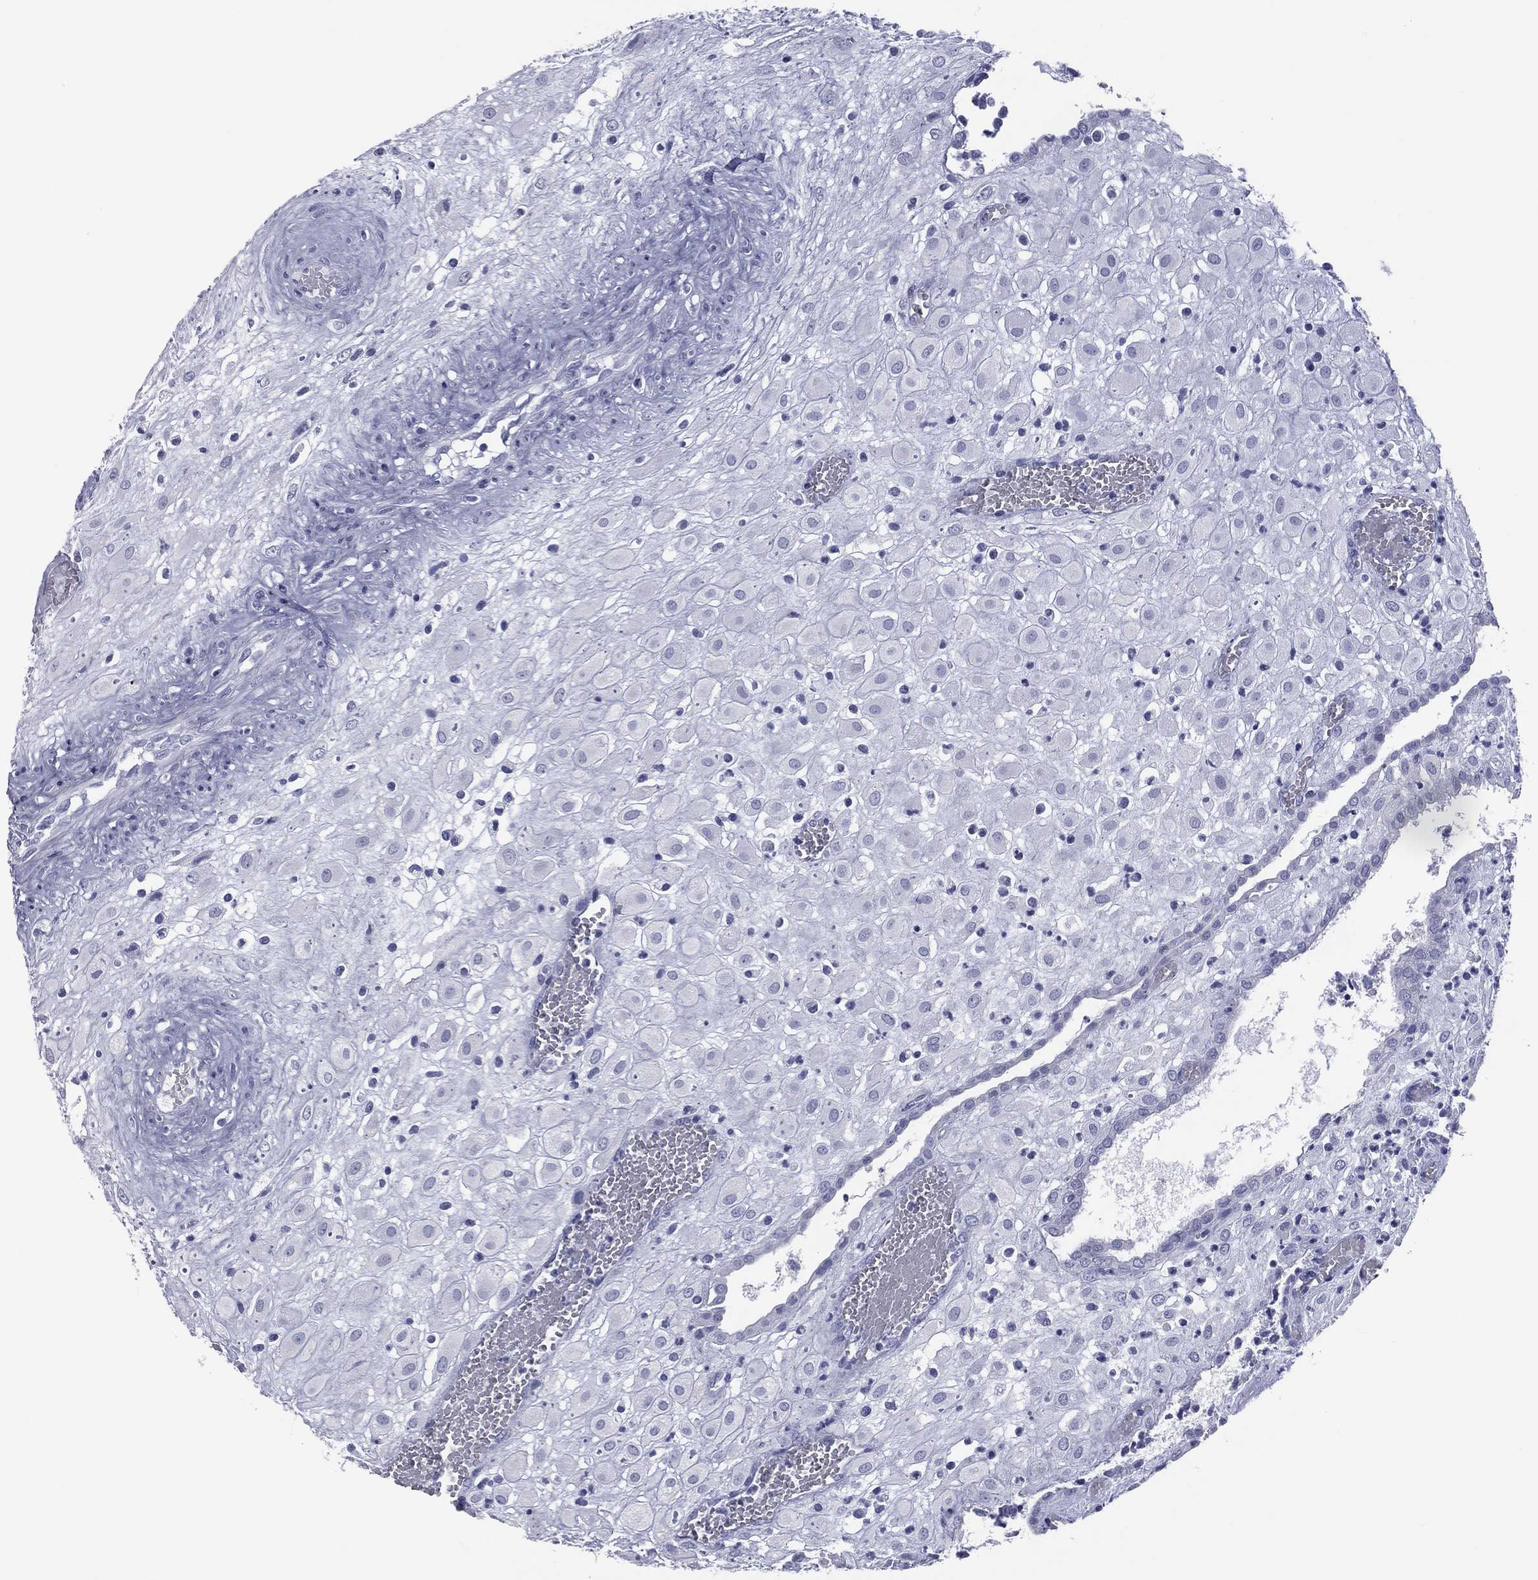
{"staining": {"intensity": "negative", "quantity": "none", "location": "none"}, "tissue": "placenta", "cell_type": "Decidual cells", "image_type": "normal", "snomed": [{"axis": "morphology", "description": "Normal tissue, NOS"}, {"axis": "topography", "description": "Placenta"}], "caption": "The image exhibits no significant expression in decidual cells of placenta. The staining is performed using DAB (3,3'-diaminobenzidine) brown chromogen with nuclei counter-stained in using hematoxylin.", "gene": "MLN", "patient": {"sex": "female", "age": 24}}